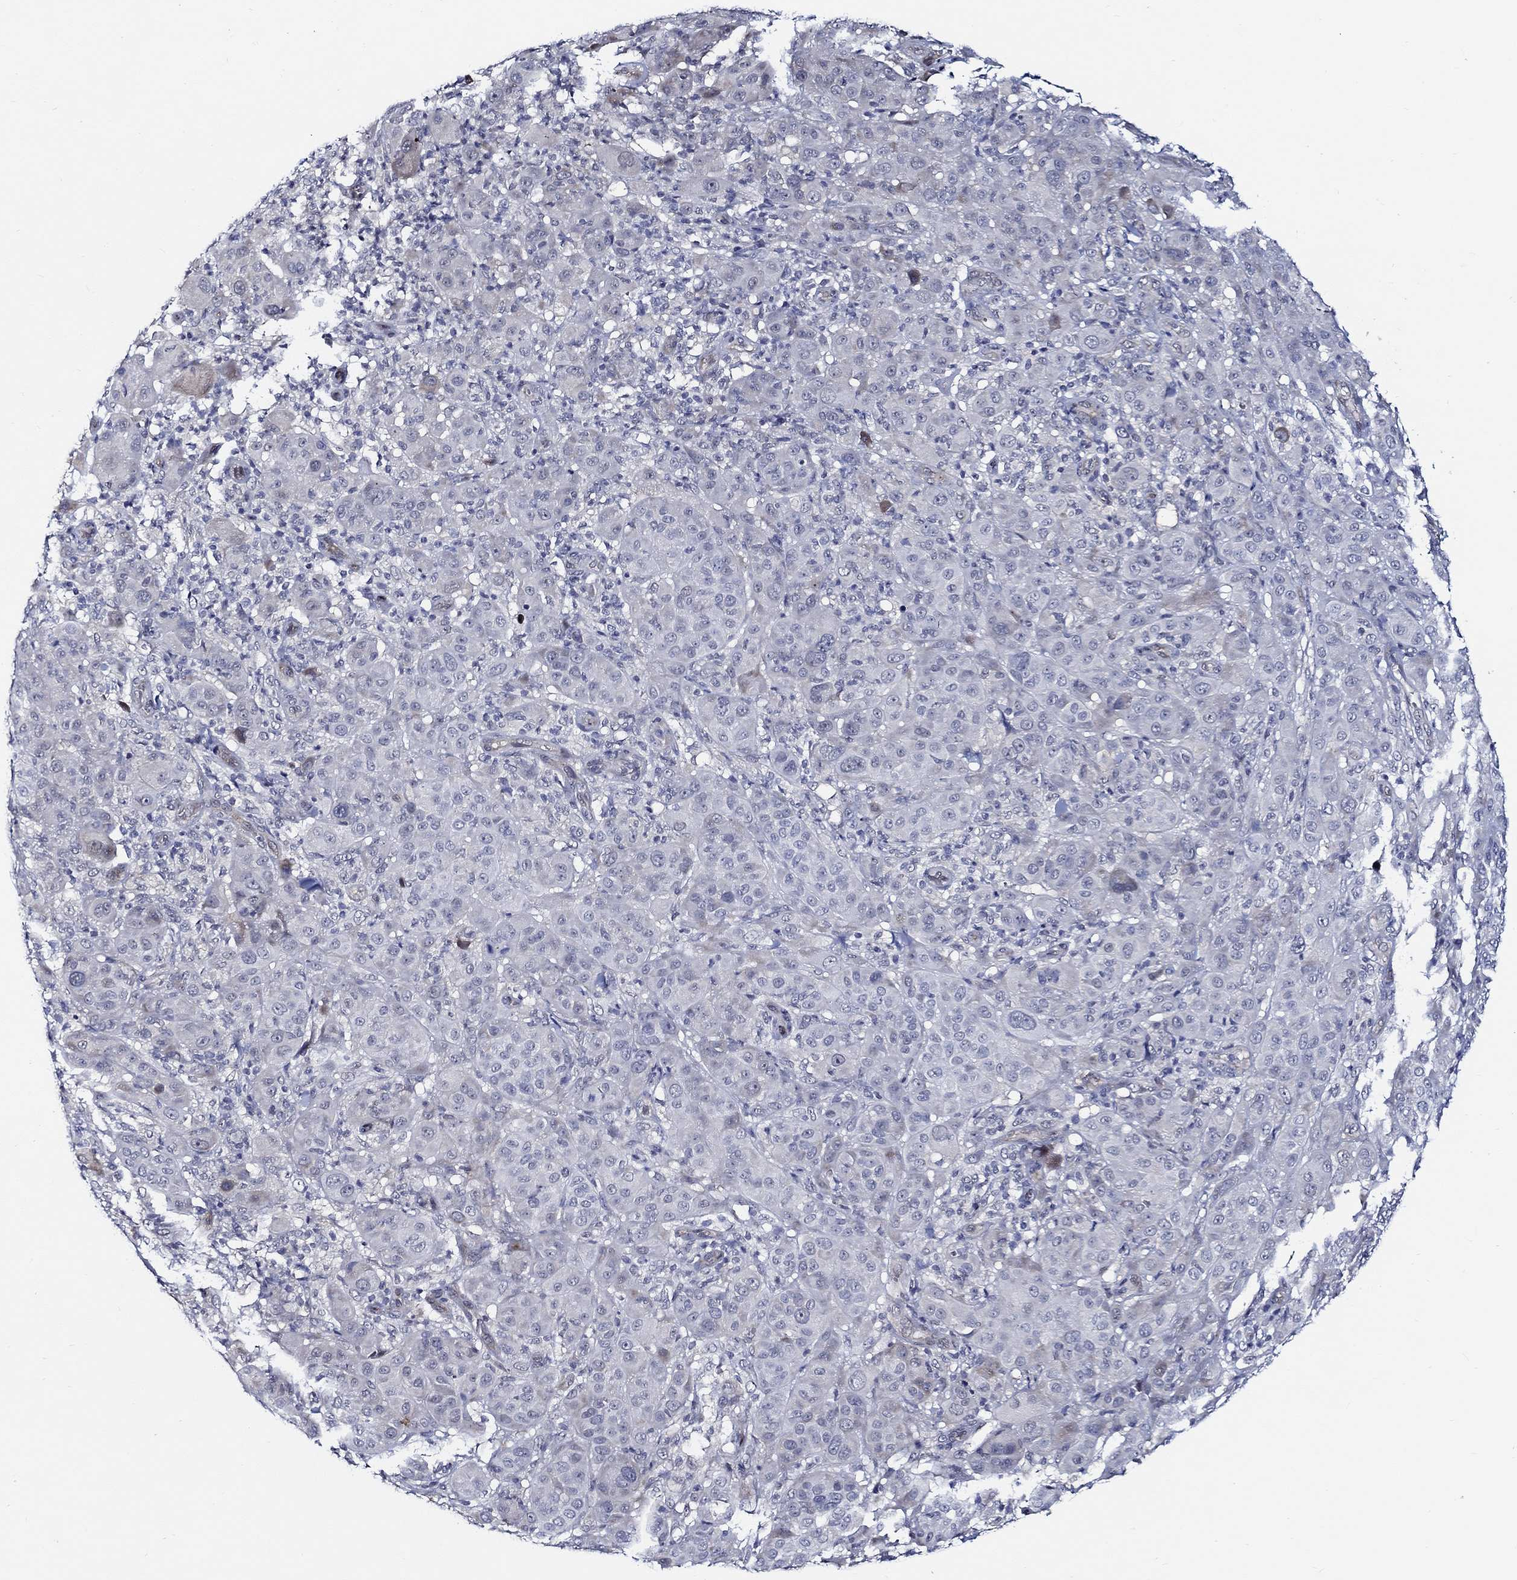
{"staining": {"intensity": "negative", "quantity": "none", "location": "none"}, "tissue": "melanoma", "cell_type": "Tumor cells", "image_type": "cancer", "snomed": [{"axis": "morphology", "description": "Malignant melanoma, NOS"}, {"axis": "topography", "description": "Skin"}], "caption": "DAB immunohistochemical staining of human melanoma displays no significant positivity in tumor cells.", "gene": "C8orf48", "patient": {"sex": "female", "age": 87}}